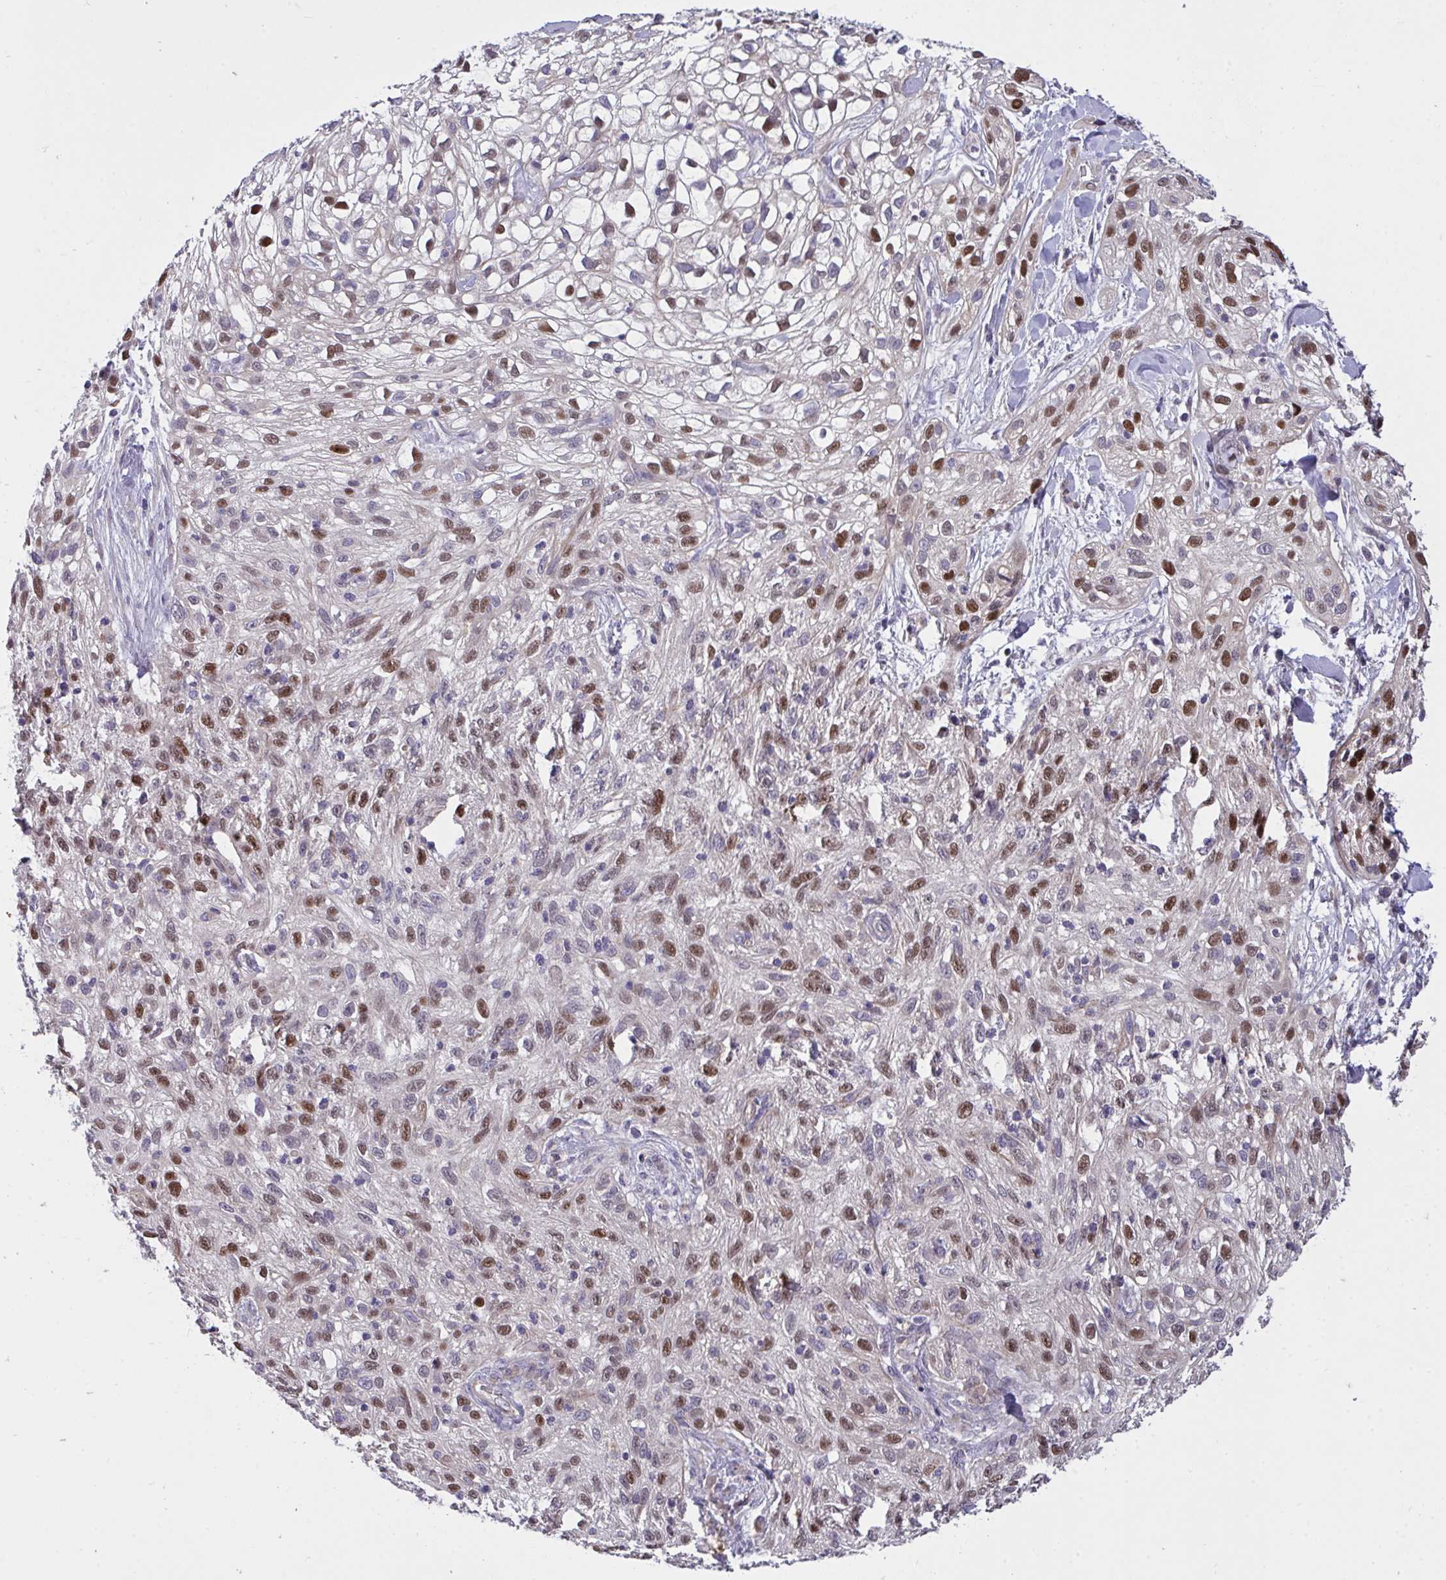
{"staining": {"intensity": "strong", "quantity": "25%-75%", "location": "nuclear"}, "tissue": "skin cancer", "cell_type": "Tumor cells", "image_type": "cancer", "snomed": [{"axis": "morphology", "description": "Squamous cell carcinoma, NOS"}, {"axis": "topography", "description": "Skin"}], "caption": "High-magnification brightfield microscopy of skin squamous cell carcinoma stained with DAB (3,3'-diaminobenzidine) (brown) and counterstained with hematoxylin (blue). tumor cells exhibit strong nuclear staining is appreciated in approximately25%-75% of cells. The protein is shown in brown color, while the nuclei are stained blue.", "gene": "C19orf54", "patient": {"sex": "male", "age": 82}}